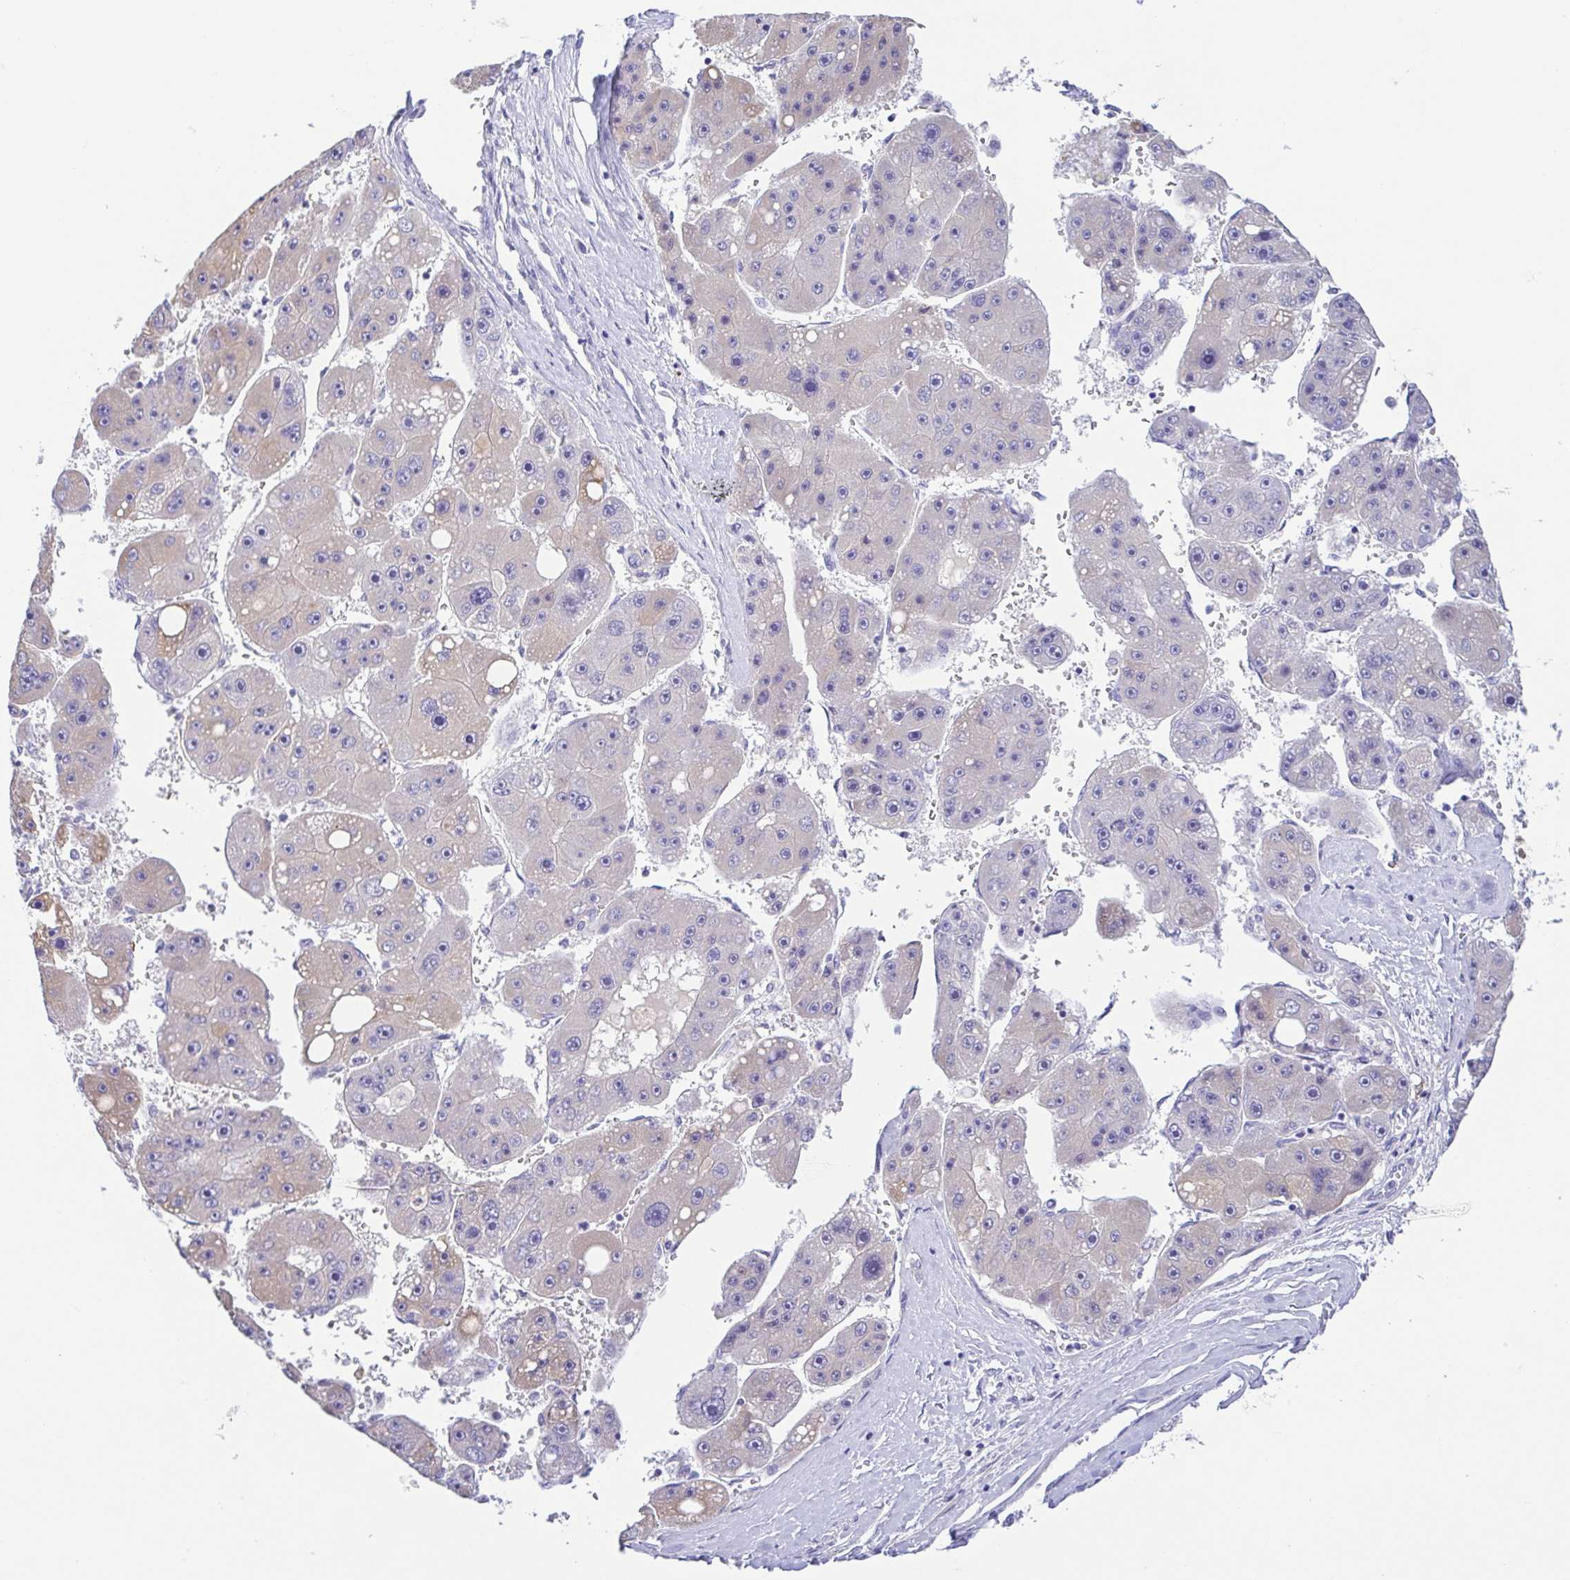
{"staining": {"intensity": "negative", "quantity": "none", "location": "none"}, "tissue": "liver cancer", "cell_type": "Tumor cells", "image_type": "cancer", "snomed": [{"axis": "morphology", "description": "Carcinoma, Hepatocellular, NOS"}, {"axis": "topography", "description": "Liver"}], "caption": "Image shows no protein positivity in tumor cells of liver cancer tissue. (Immunohistochemistry, brightfield microscopy, high magnification).", "gene": "A1BG", "patient": {"sex": "female", "age": 61}}